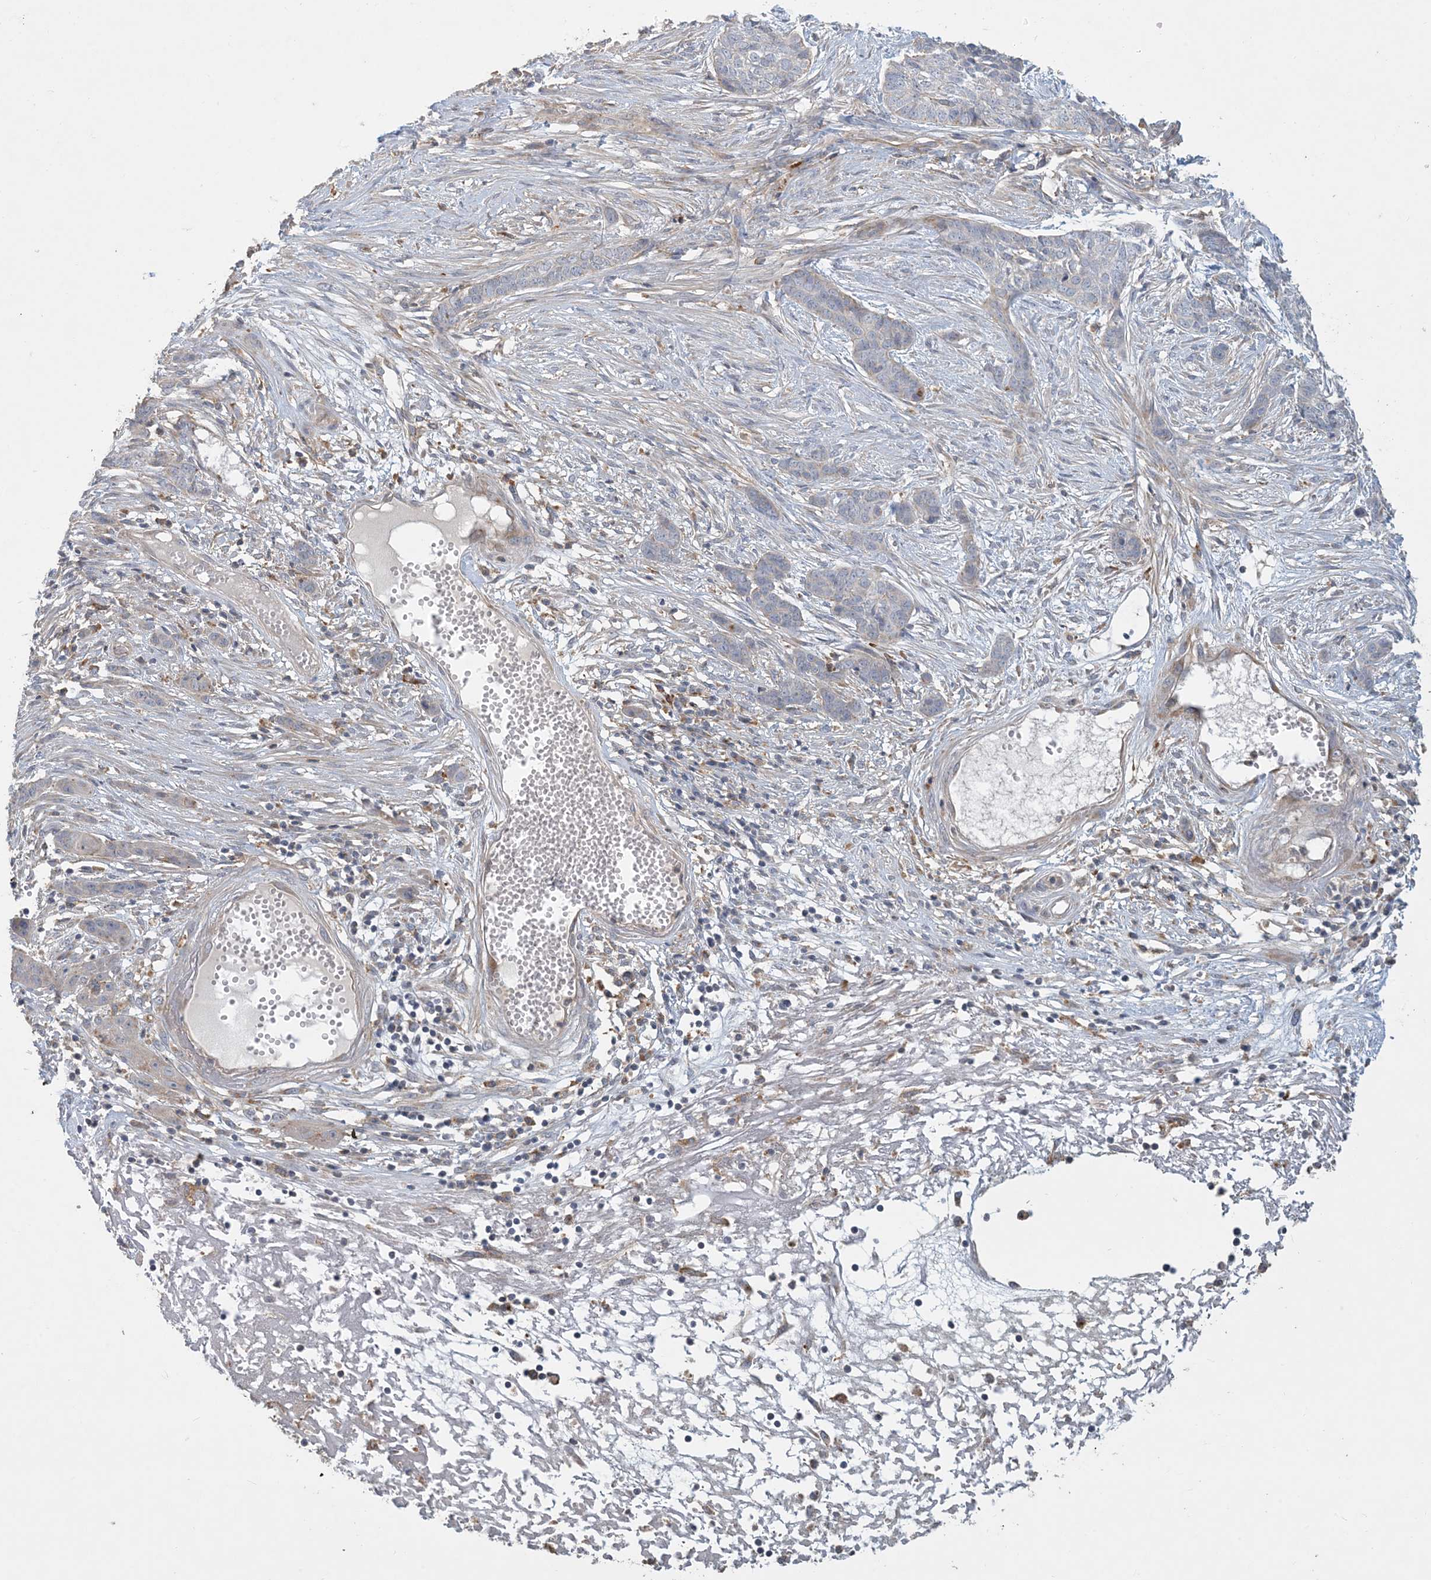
{"staining": {"intensity": "negative", "quantity": "none", "location": "none"}, "tissue": "skin cancer", "cell_type": "Tumor cells", "image_type": "cancer", "snomed": [{"axis": "morphology", "description": "Basal cell carcinoma"}, {"axis": "topography", "description": "Skin"}], "caption": "Immunohistochemistry photomicrograph of basal cell carcinoma (skin) stained for a protein (brown), which shows no staining in tumor cells. (Stains: DAB (3,3'-diaminobenzidine) IHC with hematoxylin counter stain, Microscopy: brightfield microscopy at high magnification).", "gene": "SPPL2A", "patient": {"sex": "female", "age": 64}}